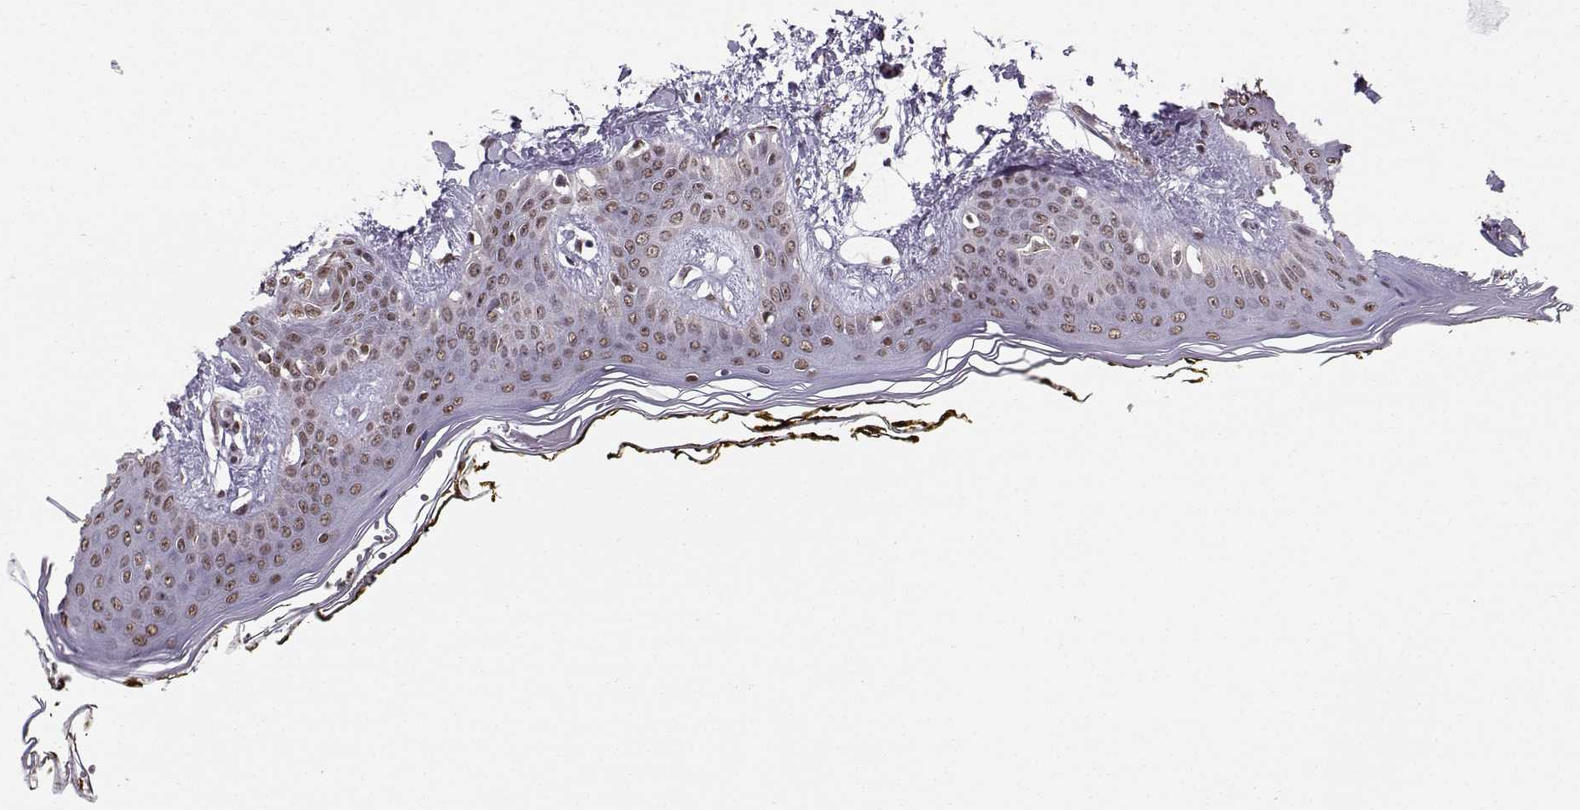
{"staining": {"intensity": "negative", "quantity": "none", "location": "none"}, "tissue": "skin", "cell_type": "Fibroblasts", "image_type": "normal", "snomed": [{"axis": "morphology", "description": "Normal tissue, NOS"}, {"axis": "topography", "description": "Skin"}], "caption": "High magnification brightfield microscopy of normal skin stained with DAB (3,3'-diaminobenzidine) (brown) and counterstained with hematoxylin (blue): fibroblasts show no significant staining. Brightfield microscopy of IHC stained with DAB (3,3'-diaminobenzidine) (brown) and hematoxylin (blue), captured at high magnification.", "gene": "EZH1", "patient": {"sex": "female", "age": 34}}